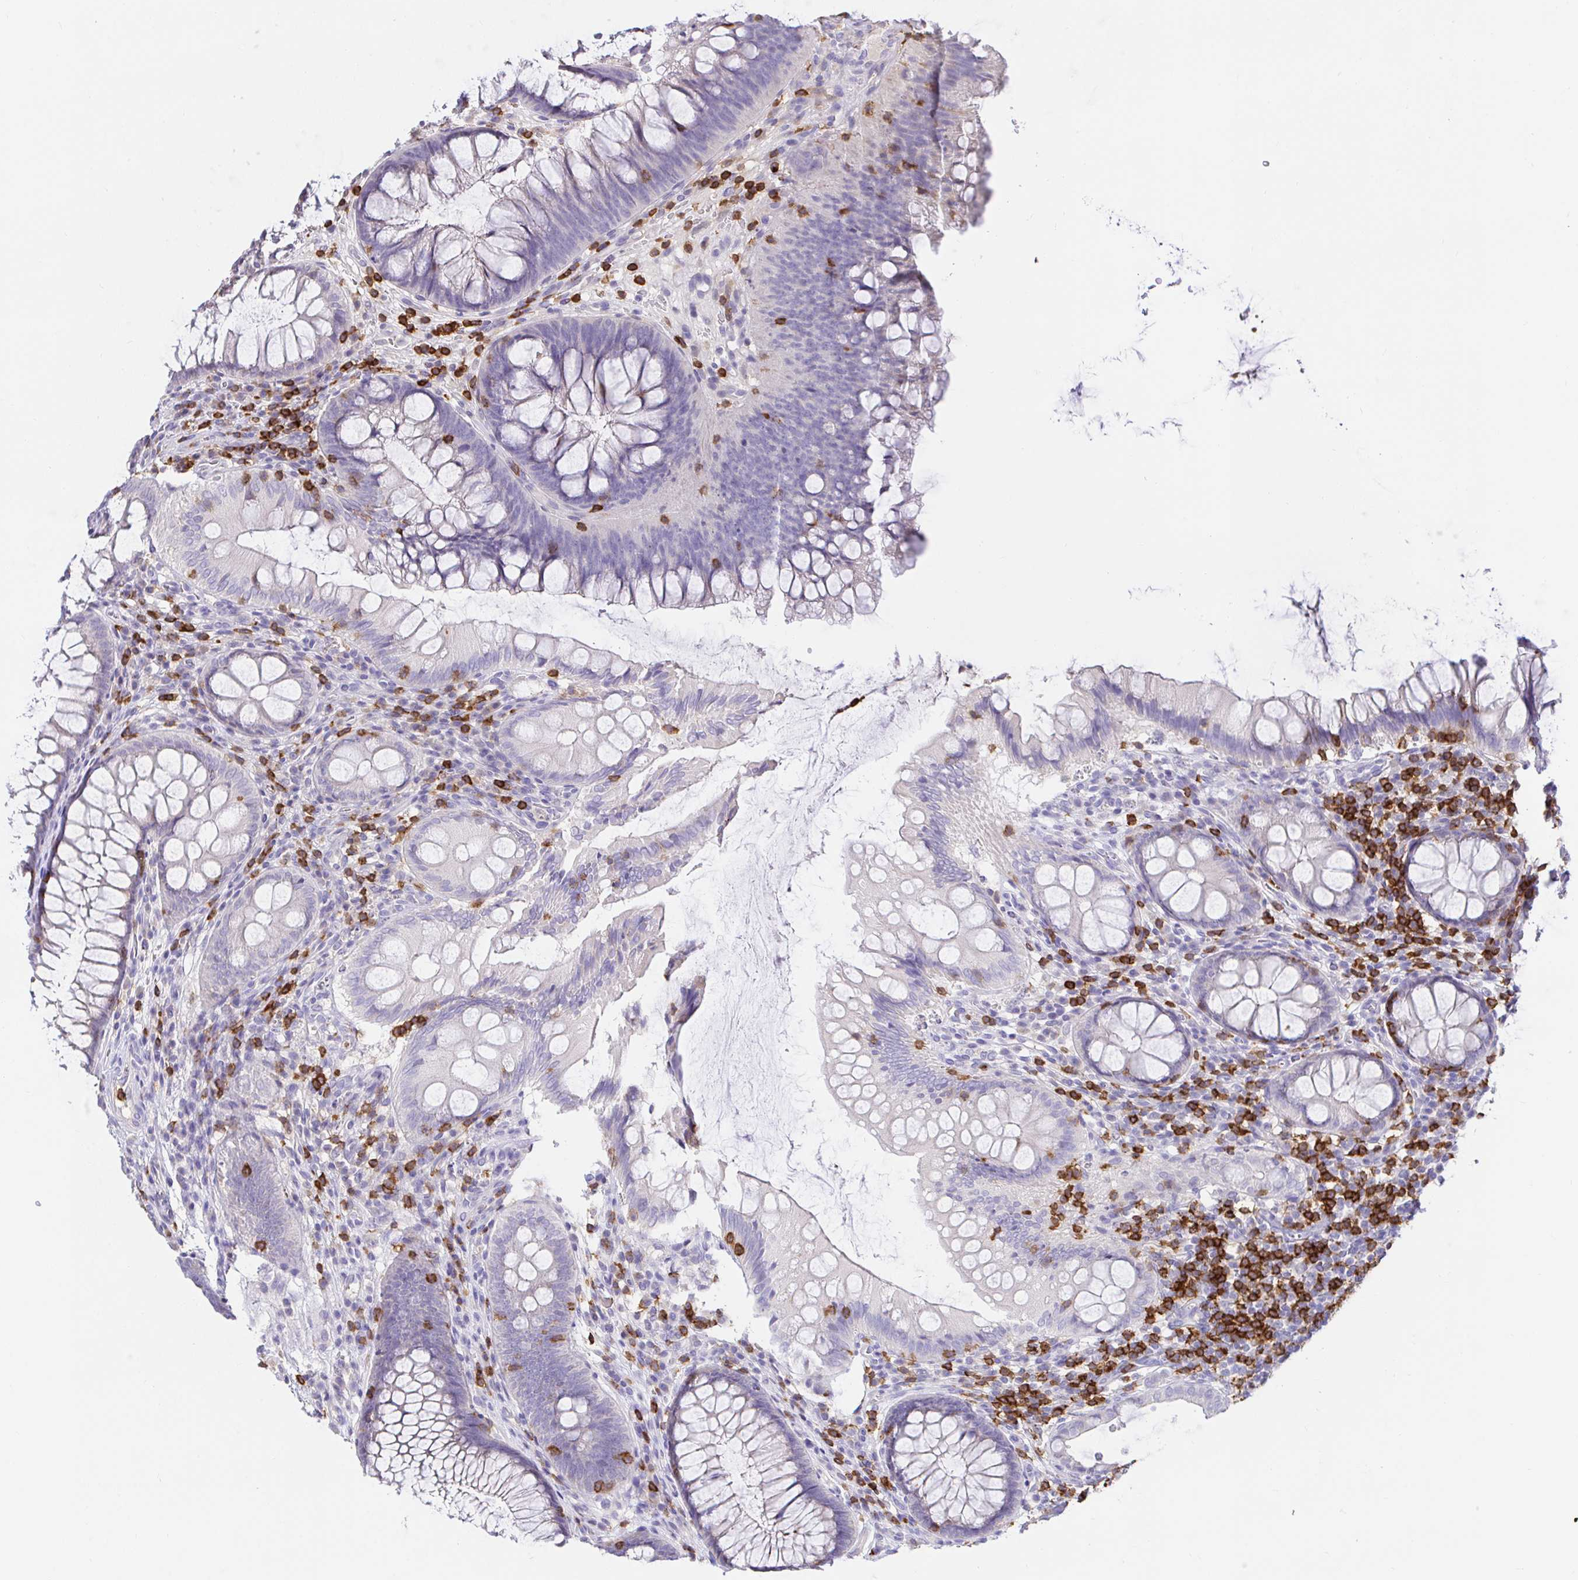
{"staining": {"intensity": "negative", "quantity": "none", "location": "none"}, "tissue": "colon", "cell_type": "Endothelial cells", "image_type": "normal", "snomed": [{"axis": "morphology", "description": "Normal tissue, NOS"}, {"axis": "morphology", "description": "Adenoma, NOS"}, {"axis": "topography", "description": "Soft tissue"}, {"axis": "topography", "description": "Colon"}], "caption": "High power microscopy micrograph of an IHC micrograph of benign colon, revealing no significant expression in endothelial cells.", "gene": "SKAP1", "patient": {"sex": "male", "age": 47}}